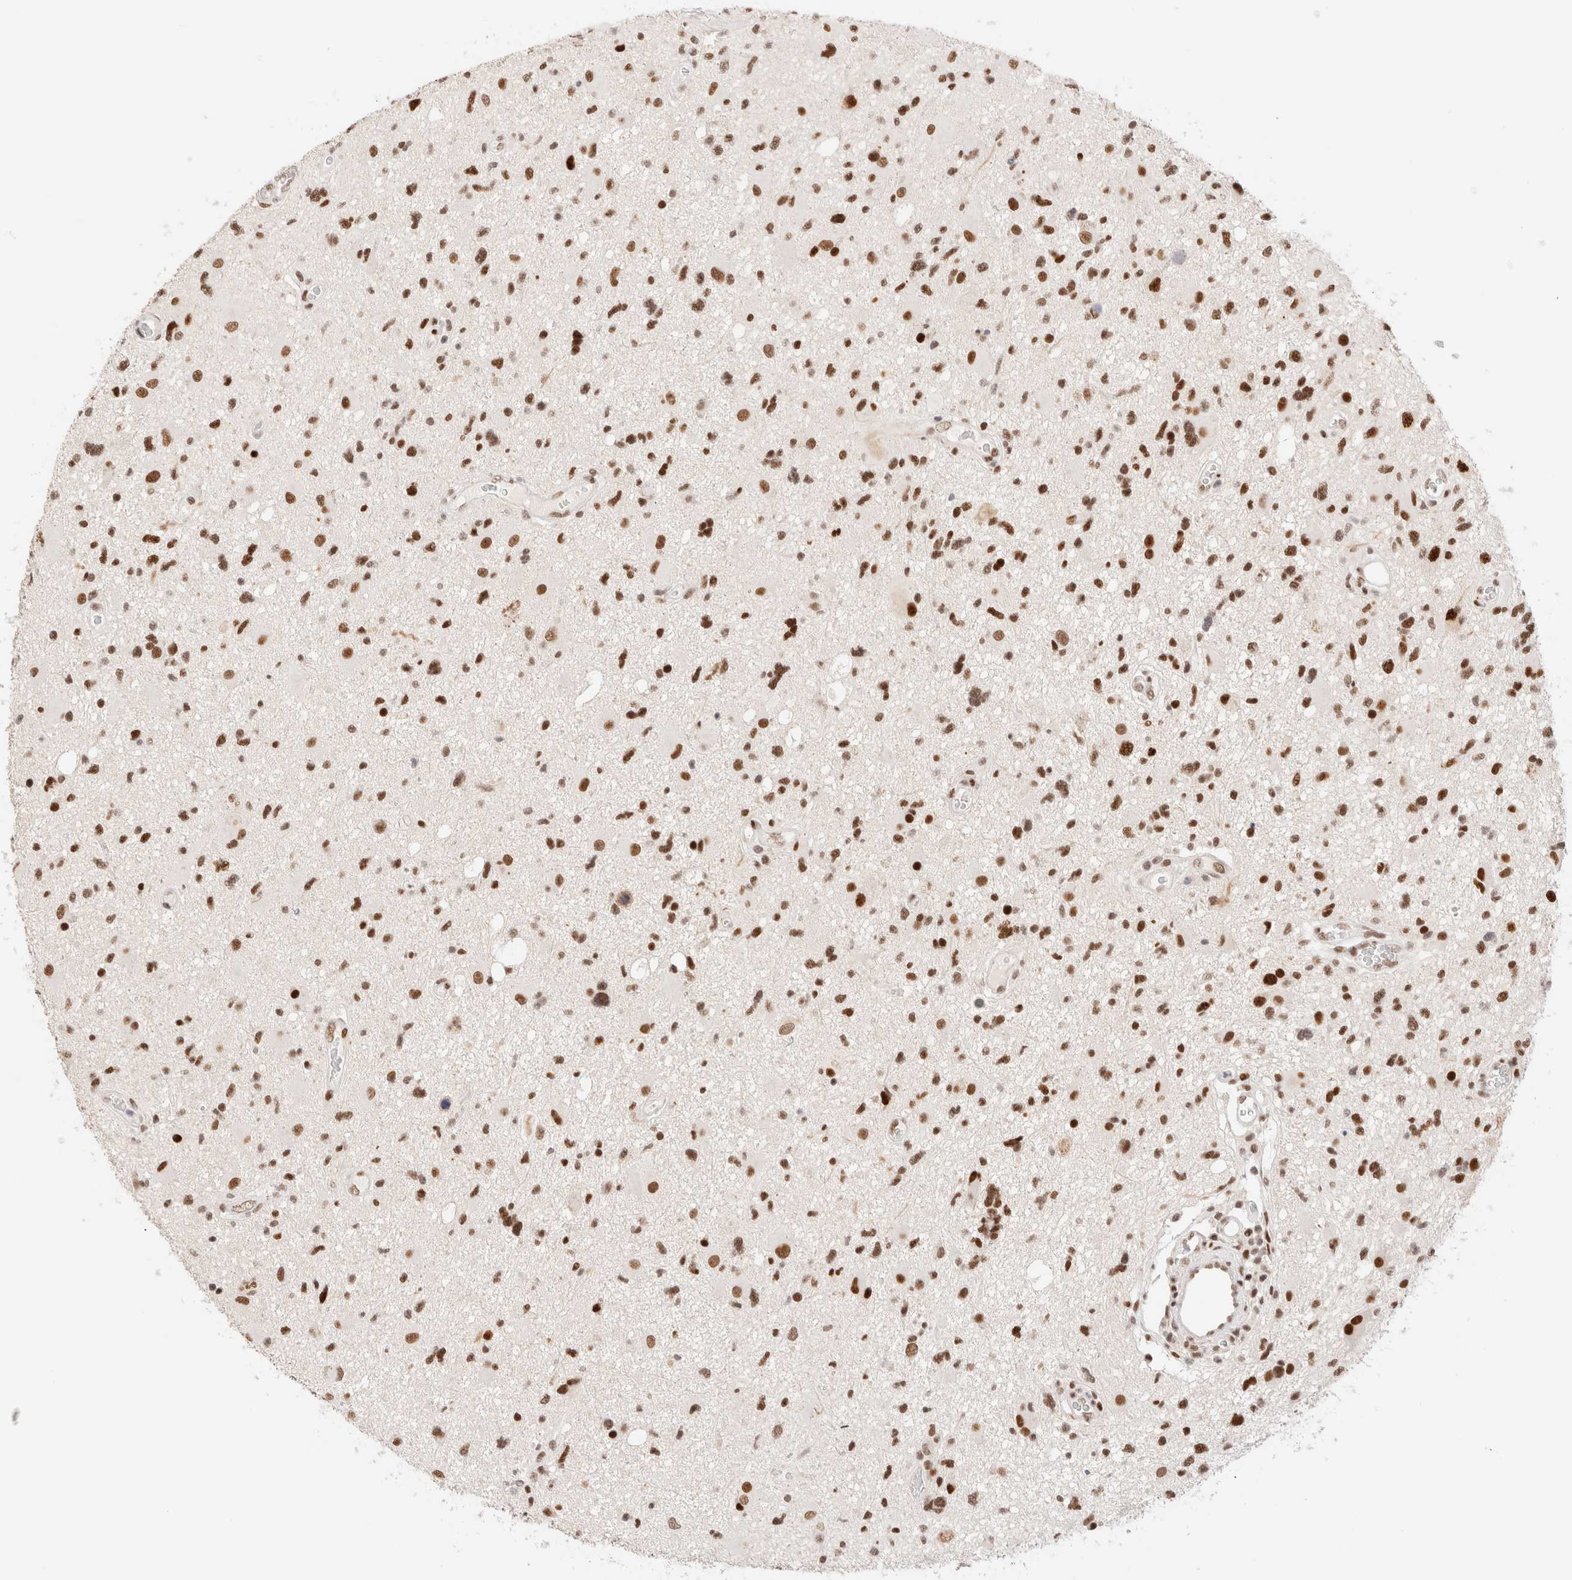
{"staining": {"intensity": "moderate", "quantity": ">75%", "location": "nuclear"}, "tissue": "glioma", "cell_type": "Tumor cells", "image_type": "cancer", "snomed": [{"axis": "morphology", "description": "Glioma, malignant, High grade"}, {"axis": "topography", "description": "Brain"}], "caption": "High-magnification brightfield microscopy of glioma stained with DAB (3,3'-diaminobenzidine) (brown) and counterstained with hematoxylin (blue). tumor cells exhibit moderate nuclear expression is seen in about>75% of cells.", "gene": "ZNF282", "patient": {"sex": "male", "age": 33}}